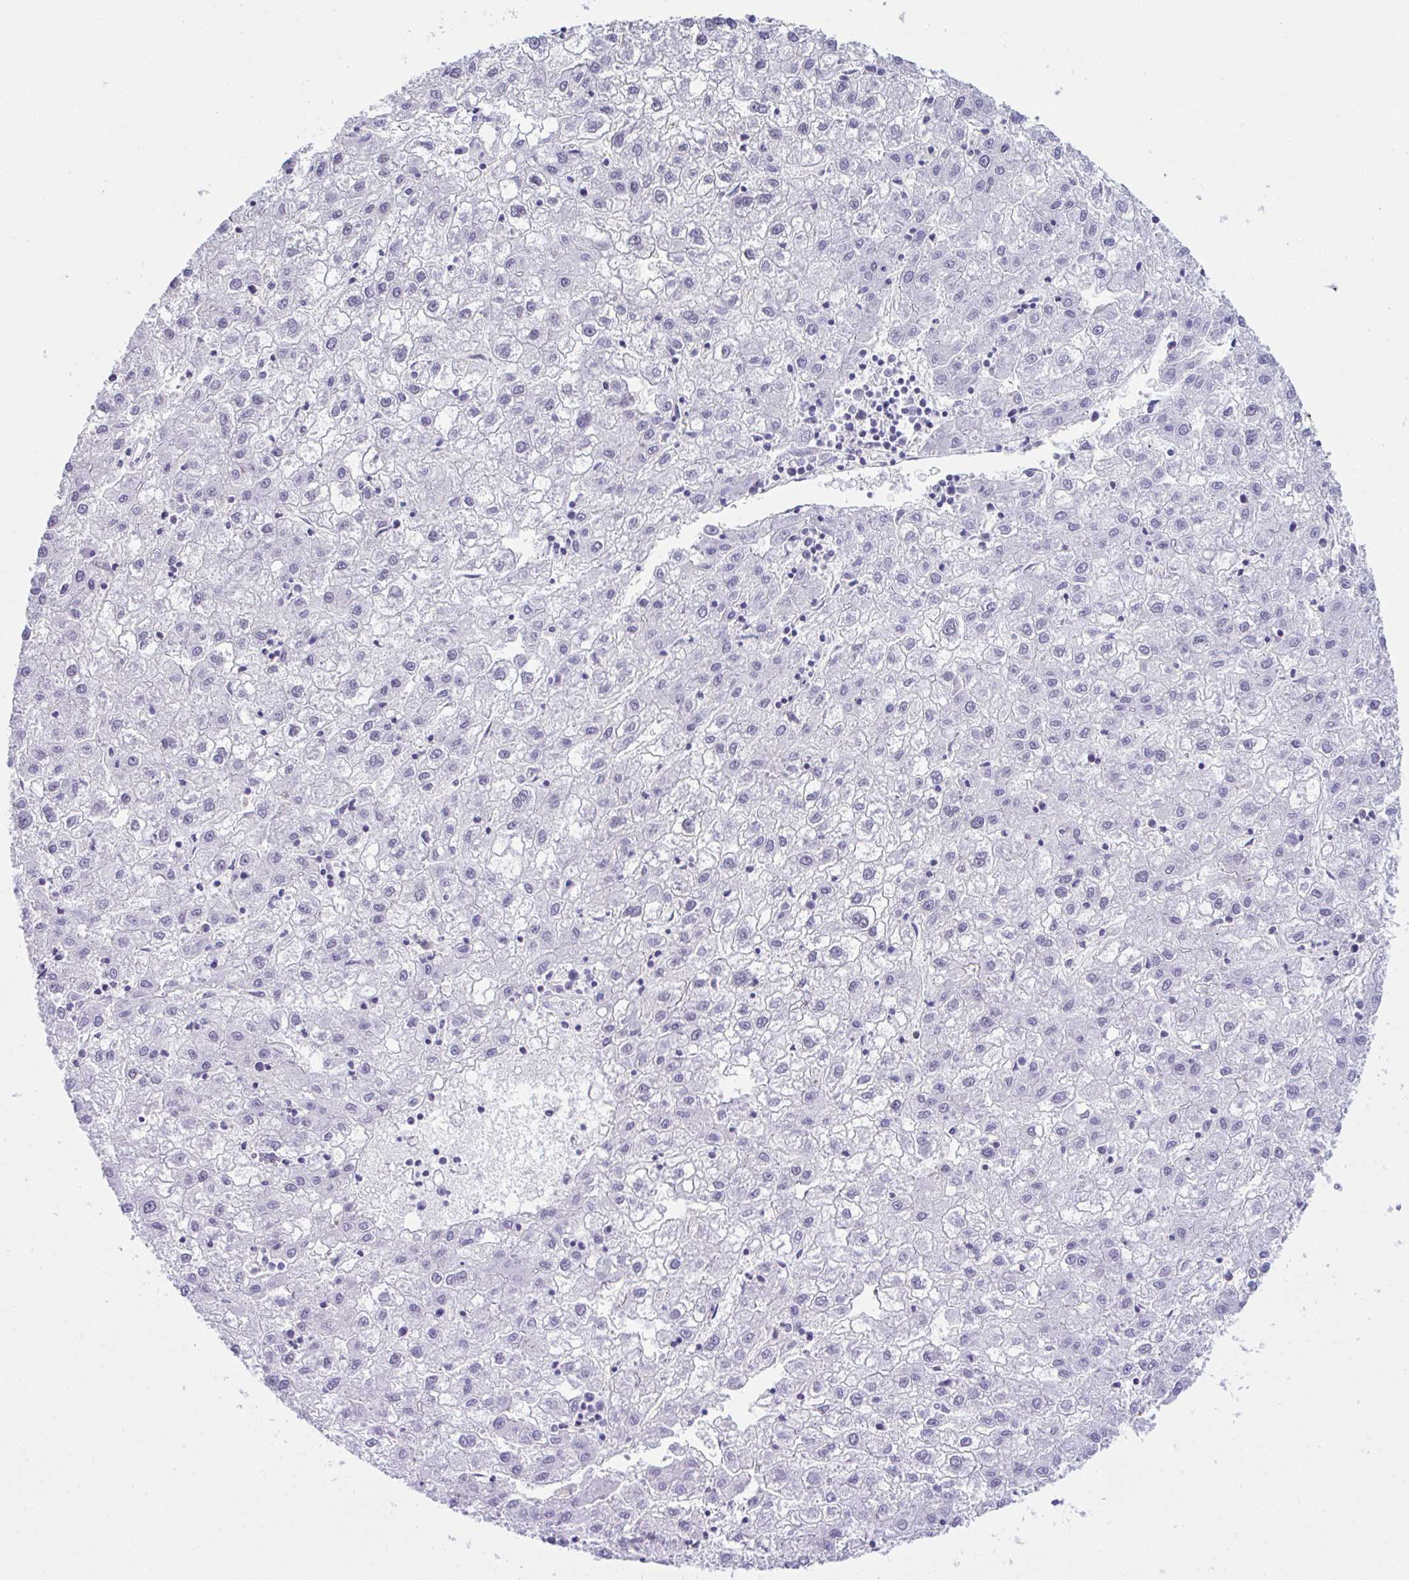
{"staining": {"intensity": "negative", "quantity": "none", "location": "none"}, "tissue": "liver cancer", "cell_type": "Tumor cells", "image_type": "cancer", "snomed": [{"axis": "morphology", "description": "Carcinoma, Hepatocellular, NOS"}, {"axis": "topography", "description": "Liver"}], "caption": "Liver cancer was stained to show a protein in brown. There is no significant staining in tumor cells.", "gene": "ATP6V0D2", "patient": {"sex": "male", "age": 72}}